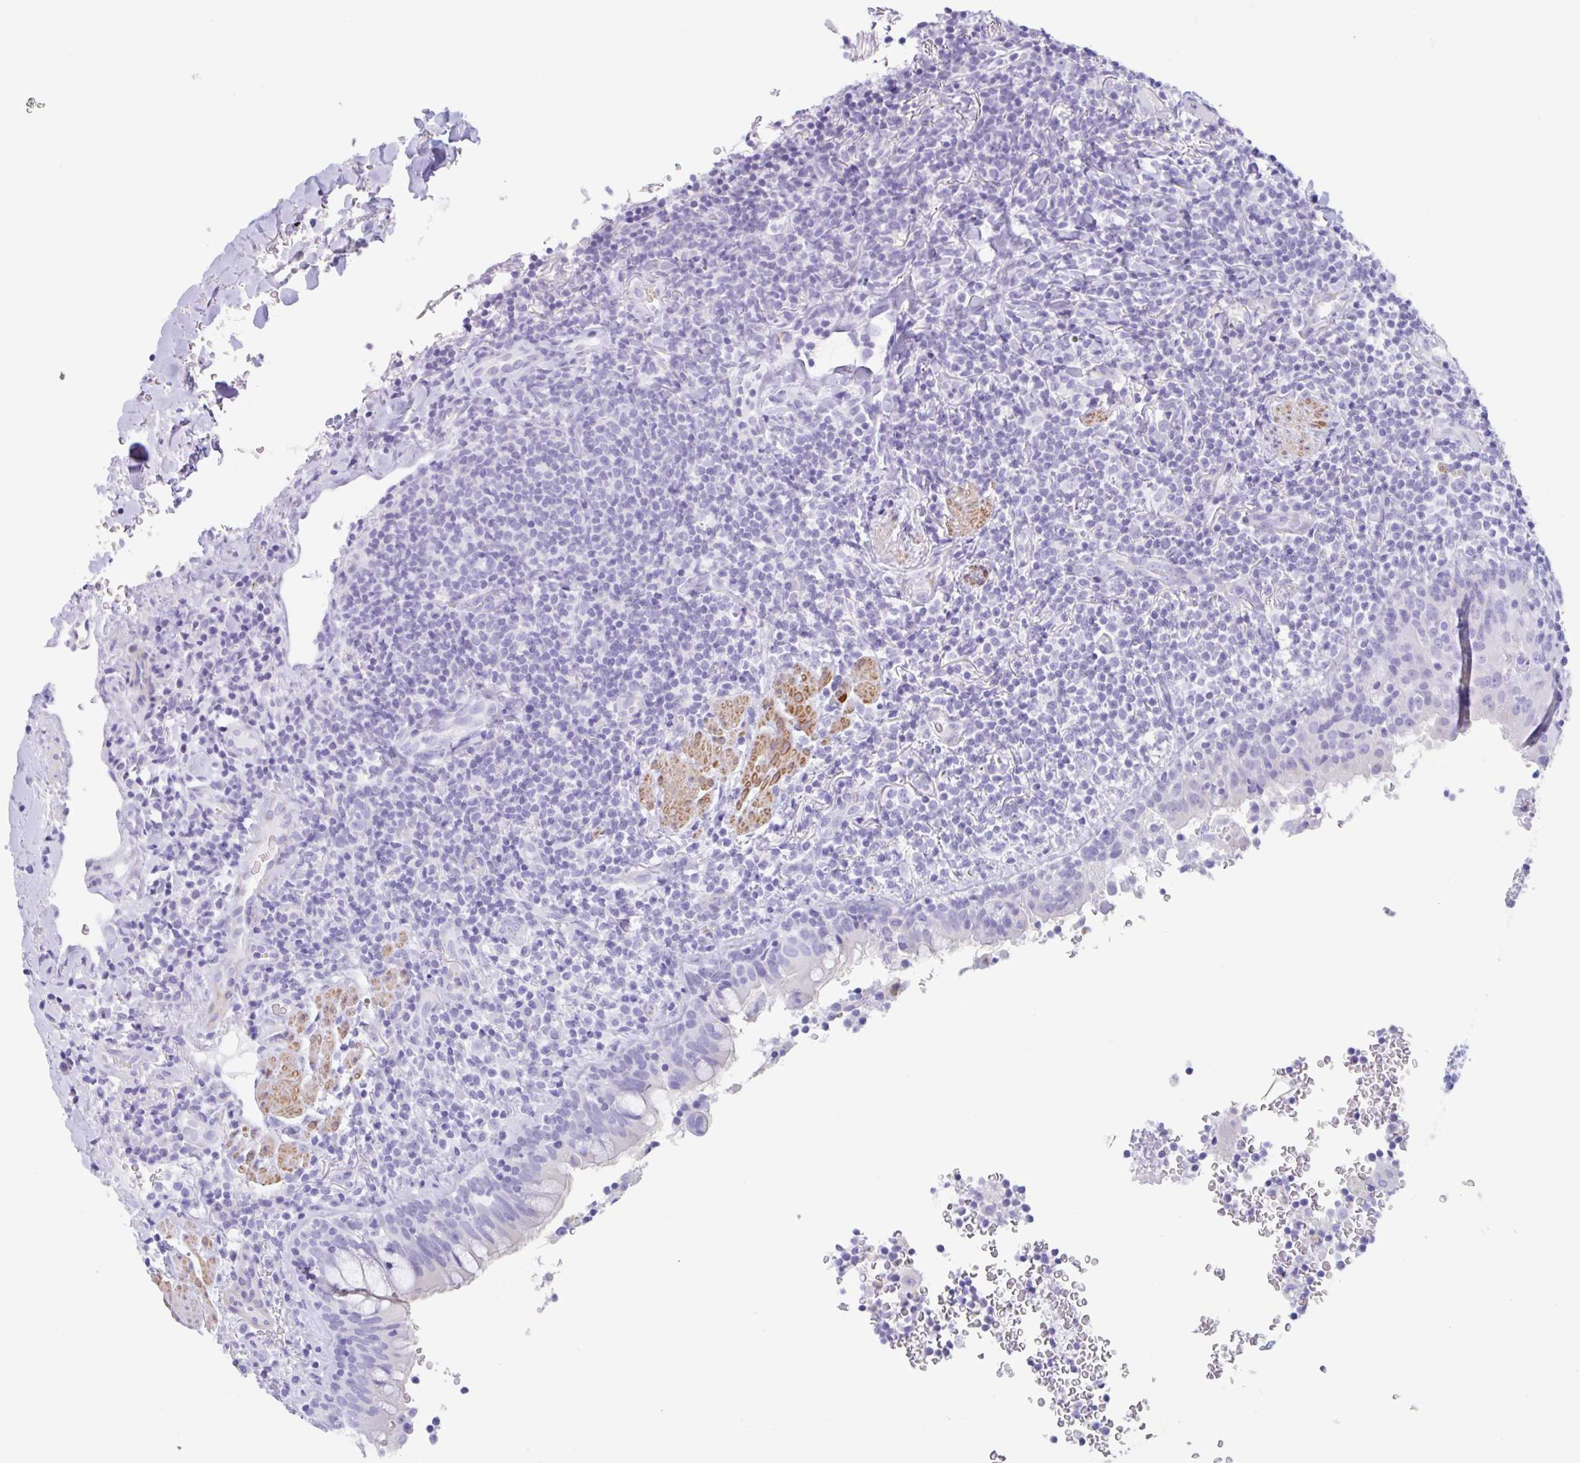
{"staining": {"intensity": "negative", "quantity": "none", "location": "none"}, "tissue": "lymphoma", "cell_type": "Tumor cells", "image_type": "cancer", "snomed": [{"axis": "morphology", "description": "Malignant lymphoma, non-Hodgkin's type, Low grade"}, {"axis": "topography", "description": "Lung"}], "caption": "Lymphoma was stained to show a protein in brown. There is no significant expression in tumor cells. The staining was performed using DAB (3,3'-diaminobenzidine) to visualize the protein expression in brown, while the nuclei were stained in blue with hematoxylin (Magnification: 20x).", "gene": "TAS2R41", "patient": {"sex": "female", "age": 71}}